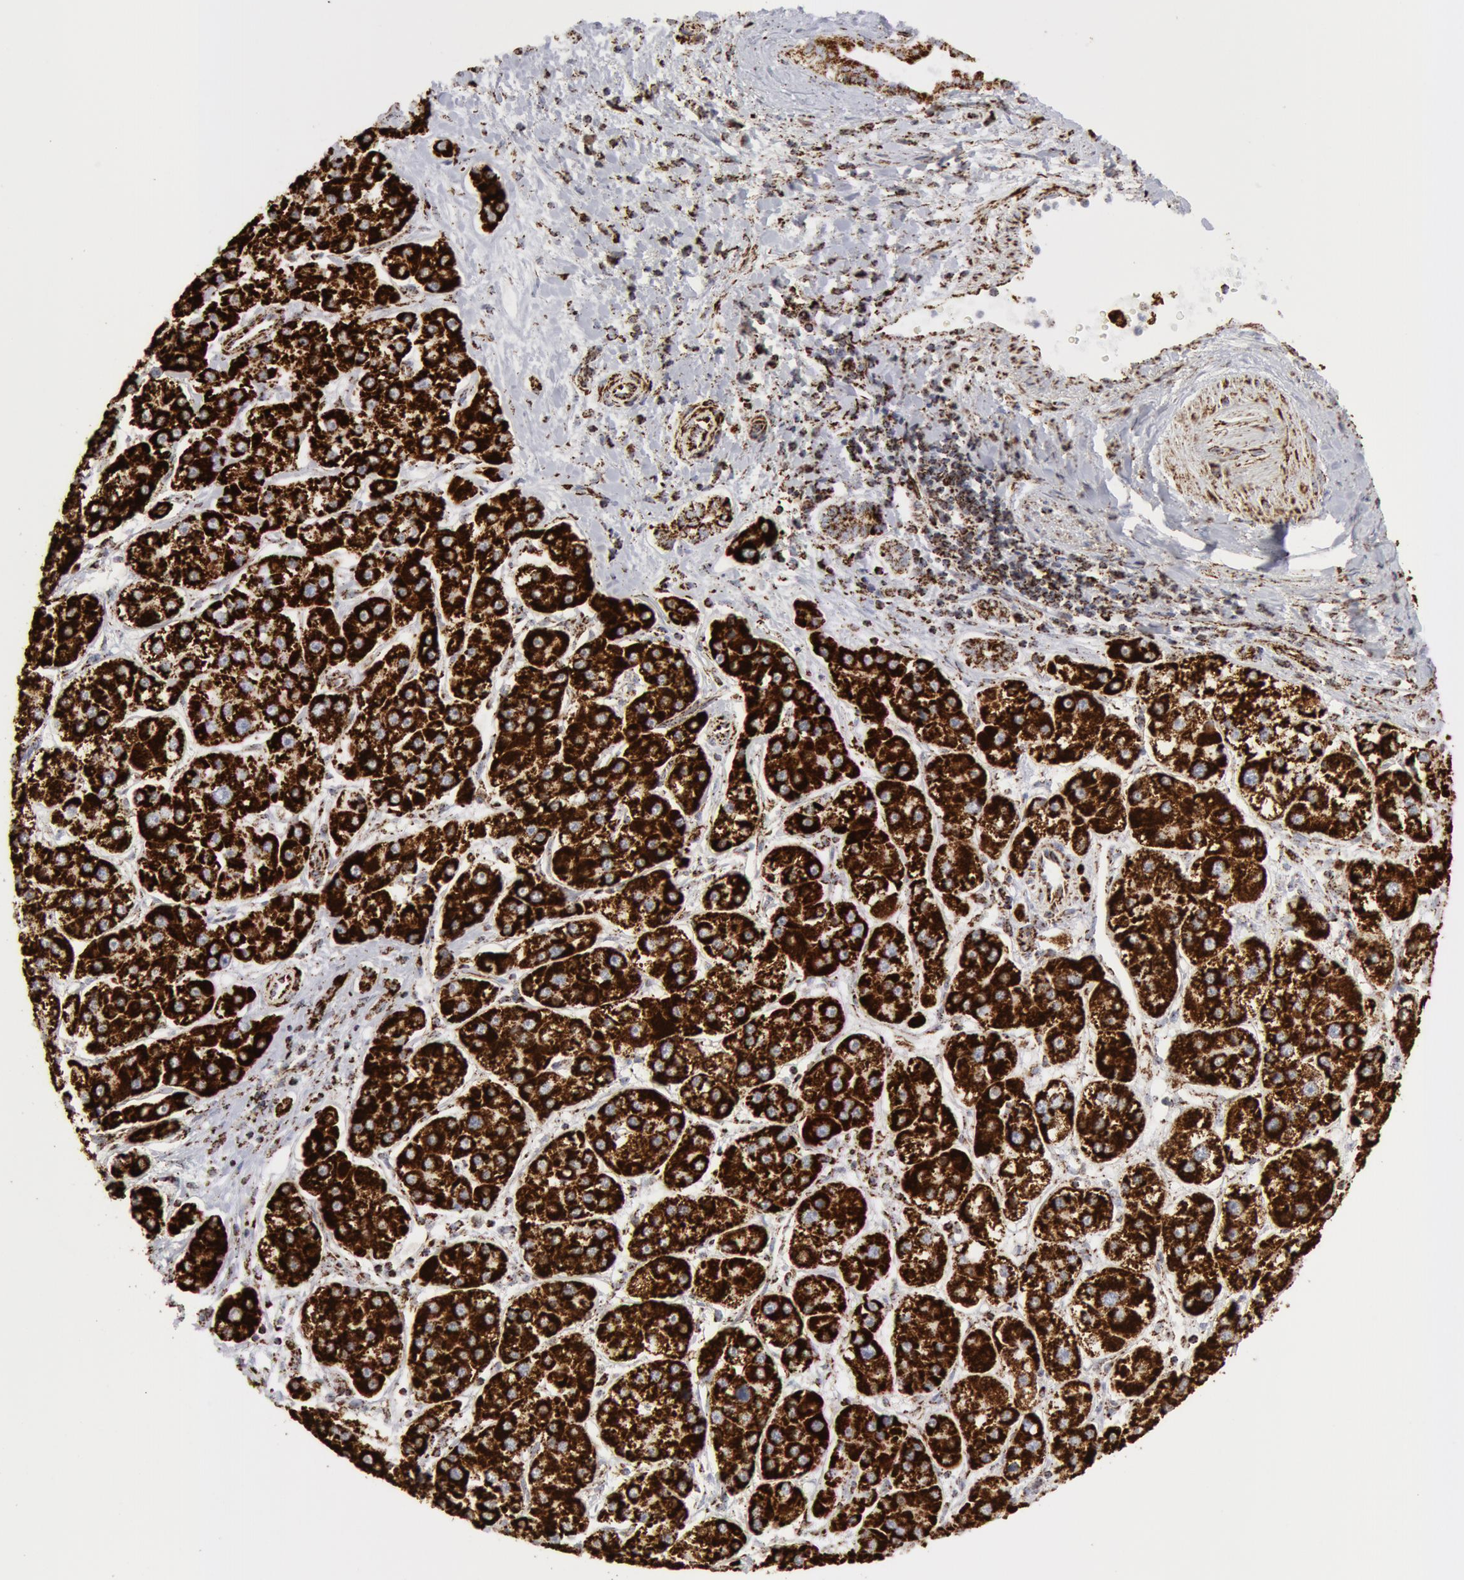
{"staining": {"intensity": "strong", "quantity": ">75%", "location": "cytoplasmic/membranous"}, "tissue": "liver cancer", "cell_type": "Tumor cells", "image_type": "cancer", "snomed": [{"axis": "morphology", "description": "Carcinoma, Hepatocellular, NOS"}, {"axis": "topography", "description": "Liver"}], "caption": "Immunohistochemical staining of human liver hepatocellular carcinoma demonstrates strong cytoplasmic/membranous protein expression in about >75% of tumor cells.", "gene": "ATP5F1B", "patient": {"sex": "female", "age": 85}}